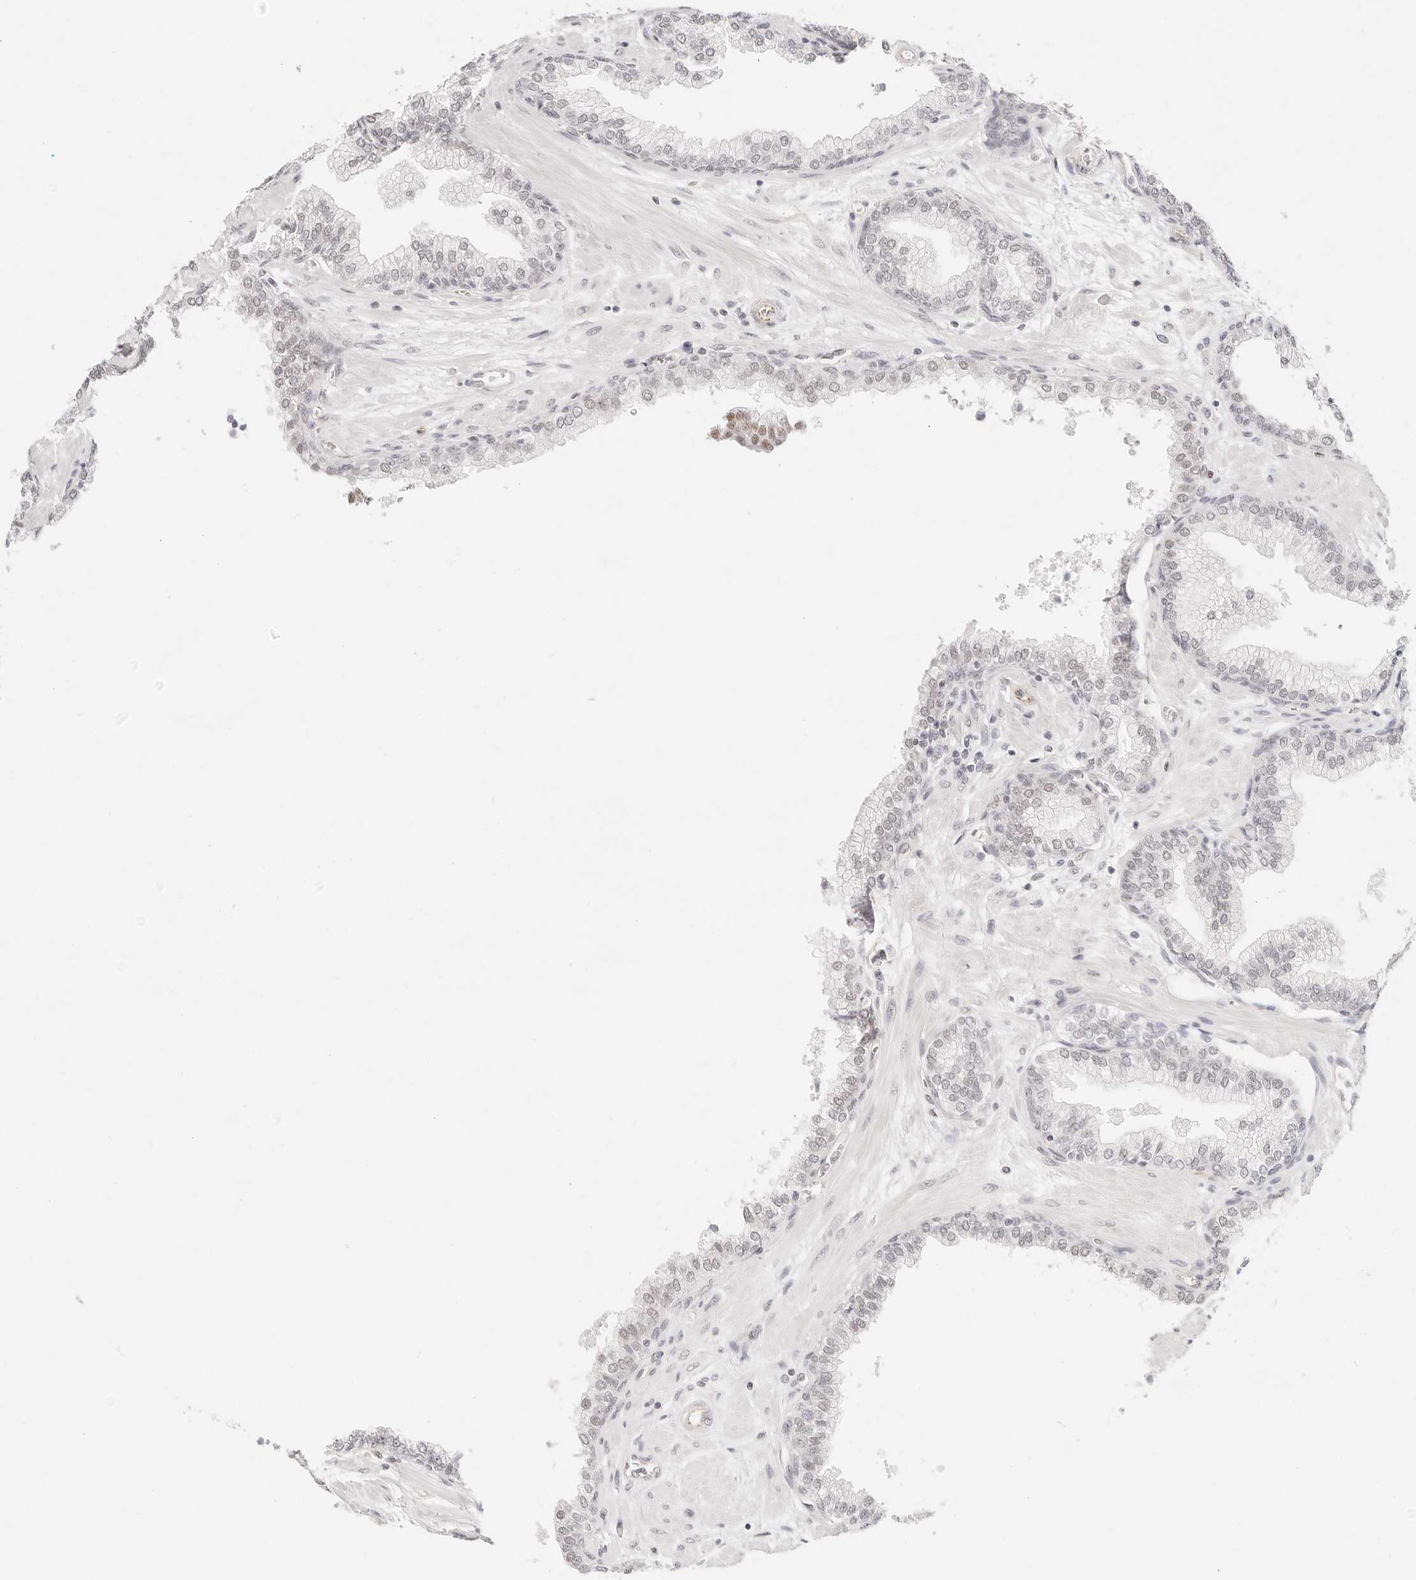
{"staining": {"intensity": "weak", "quantity": "25%-75%", "location": "nuclear"}, "tissue": "prostate", "cell_type": "Glandular cells", "image_type": "normal", "snomed": [{"axis": "morphology", "description": "Normal tissue, NOS"}, {"axis": "morphology", "description": "Urothelial carcinoma, Low grade"}, {"axis": "topography", "description": "Urinary bladder"}, {"axis": "topography", "description": "Prostate"}], "caption": "Immunohistochemical staining of unremarkable human prostate demonstrates 25%-75% levels of weak nuclear protein staining in about 25%-75% of glandular cells.", "gene": "ZC3H11A", "patient": {"sex": "male", "age": 60}}